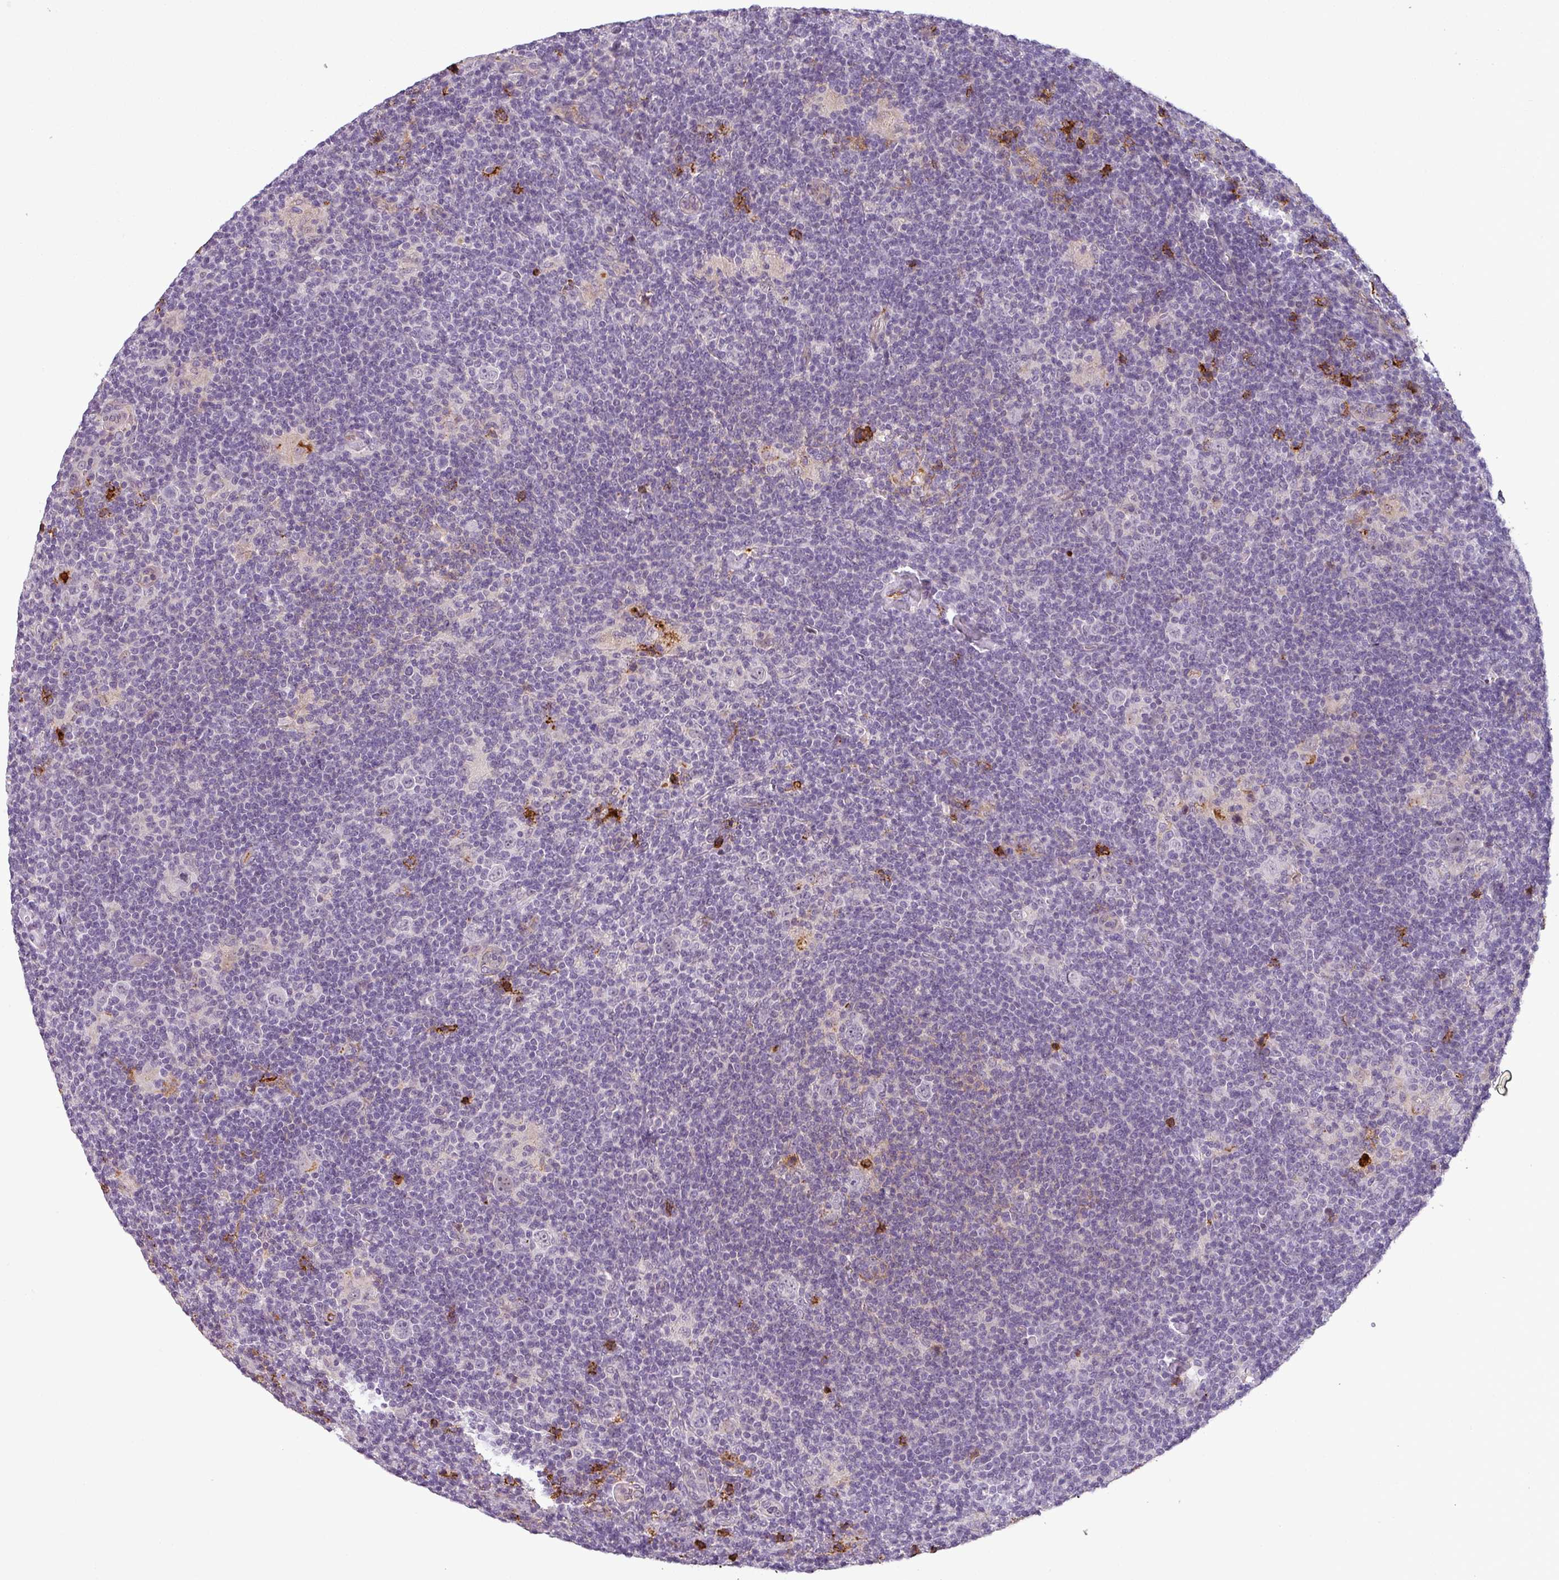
{"staining": {"intensity": "negative", "quantity": "none", "location": "none"}, "tissue": "lymphoma", "cell_type": "Tumor cells", "image_type": "cancer", "snomed": [{"axis": "morphology", "description": "Hodgkin's disease, NOS"}, {"axis": "topography", "description": "Lymph node"}], "caption": "Immunohistochemistry (IHC) photomicrograph of neoplastic tissue: Hodgkin's disease stained with DAB exhibits no significant protein expression in tumor cells.", "gene": "APOC1", "patient": {"sex": "female", "age": 57}}